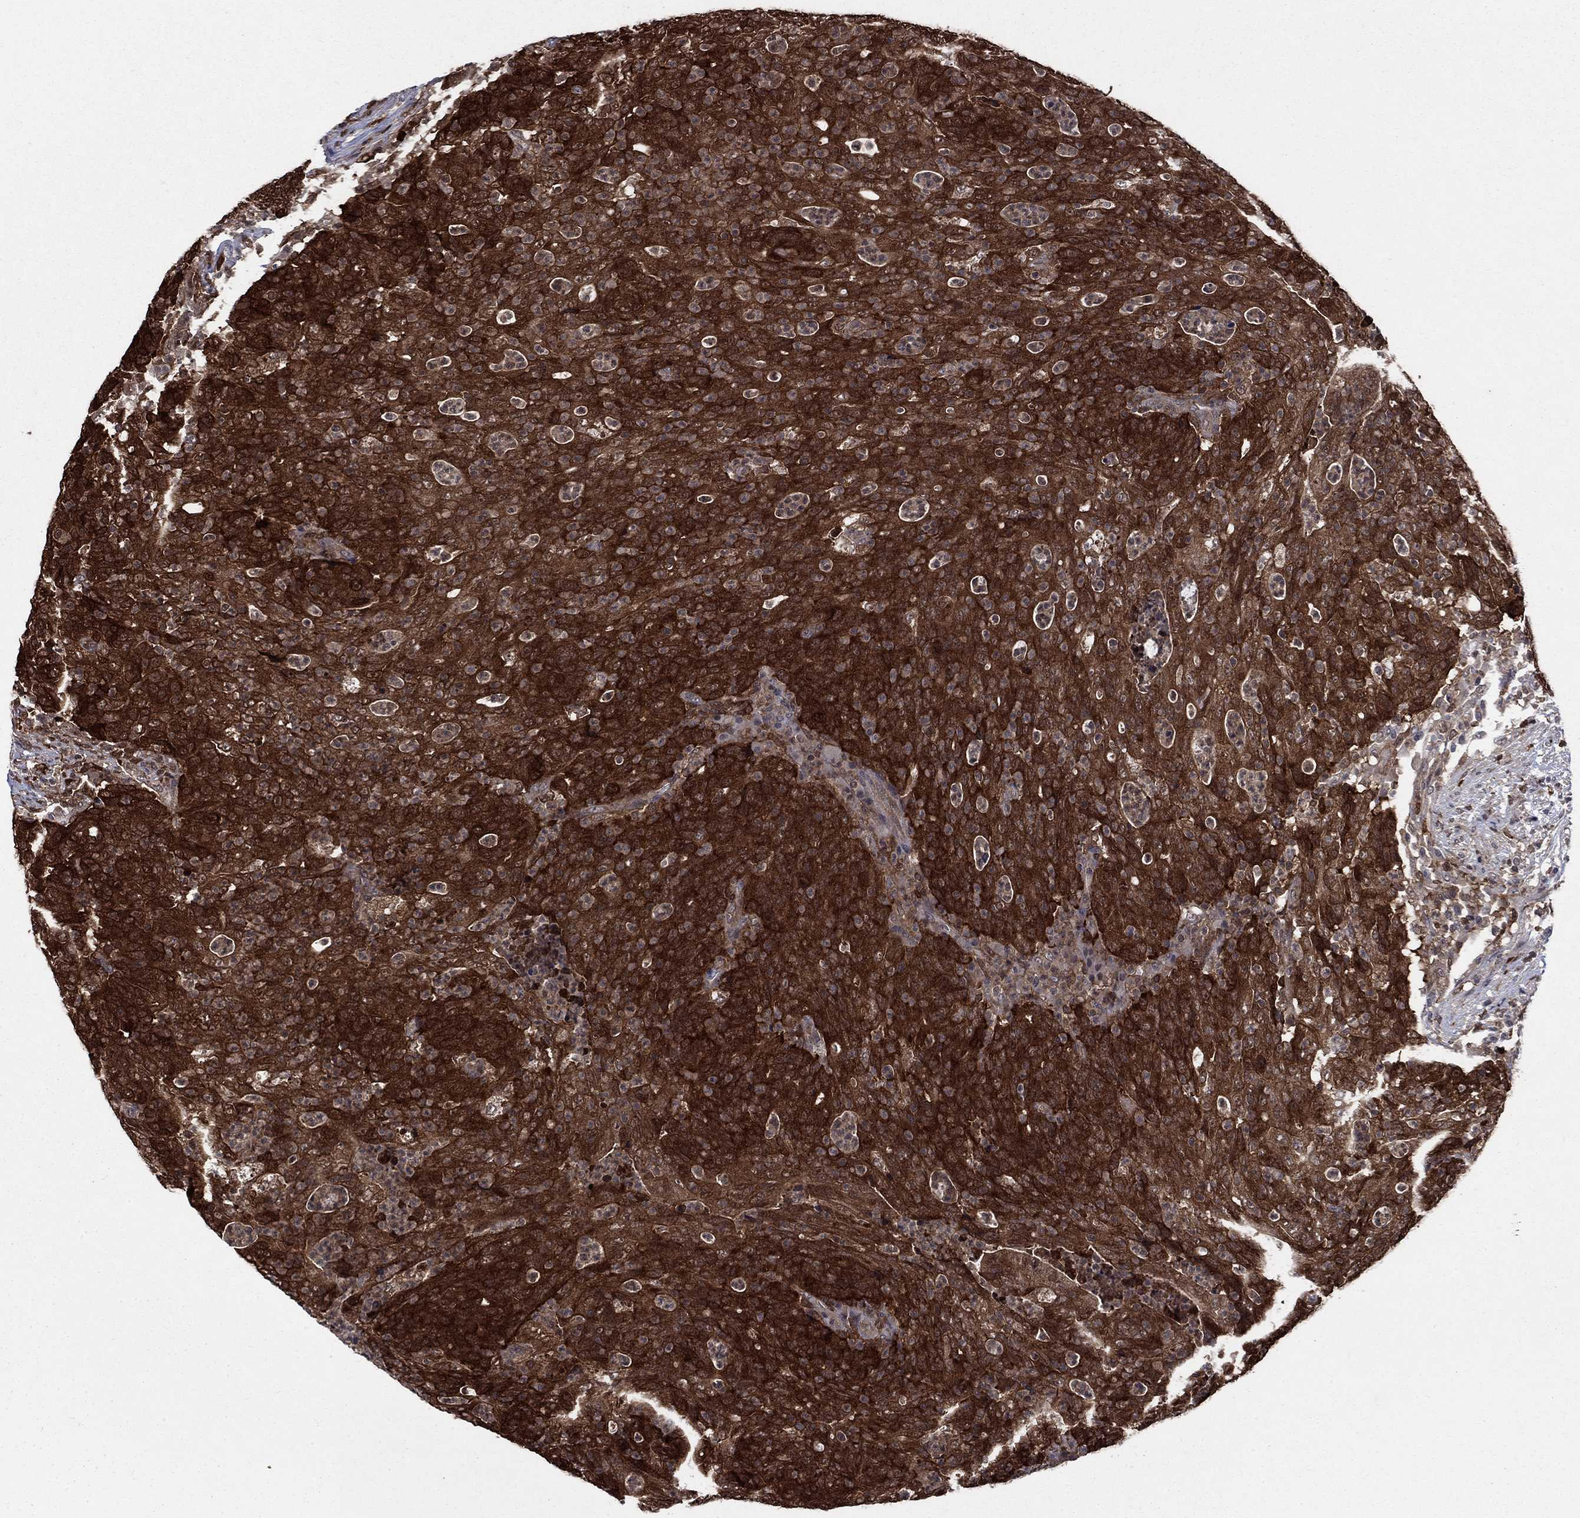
{"staining": {"intensity": "strong", "quantity": ">75%", "location": "cytoplasmic/membranous"}, "tissue": "colorectal cancer", "cell_type": "Tumor cells", "image_type": "cancer", "snomed": [{"axis": "morphology", "description": "Adenocarcinoma, NOS"}, {"axis": "topography", "description": "Colon"}], "caption": "A high amount of strong cytoplasmic/membranous staining is appreciated in approximately >75% of tumor cells in adenocarcinoma (colorectal) tissue.", "gene": "CACYBP", "patient": {"sex": "male", "age": 70}}